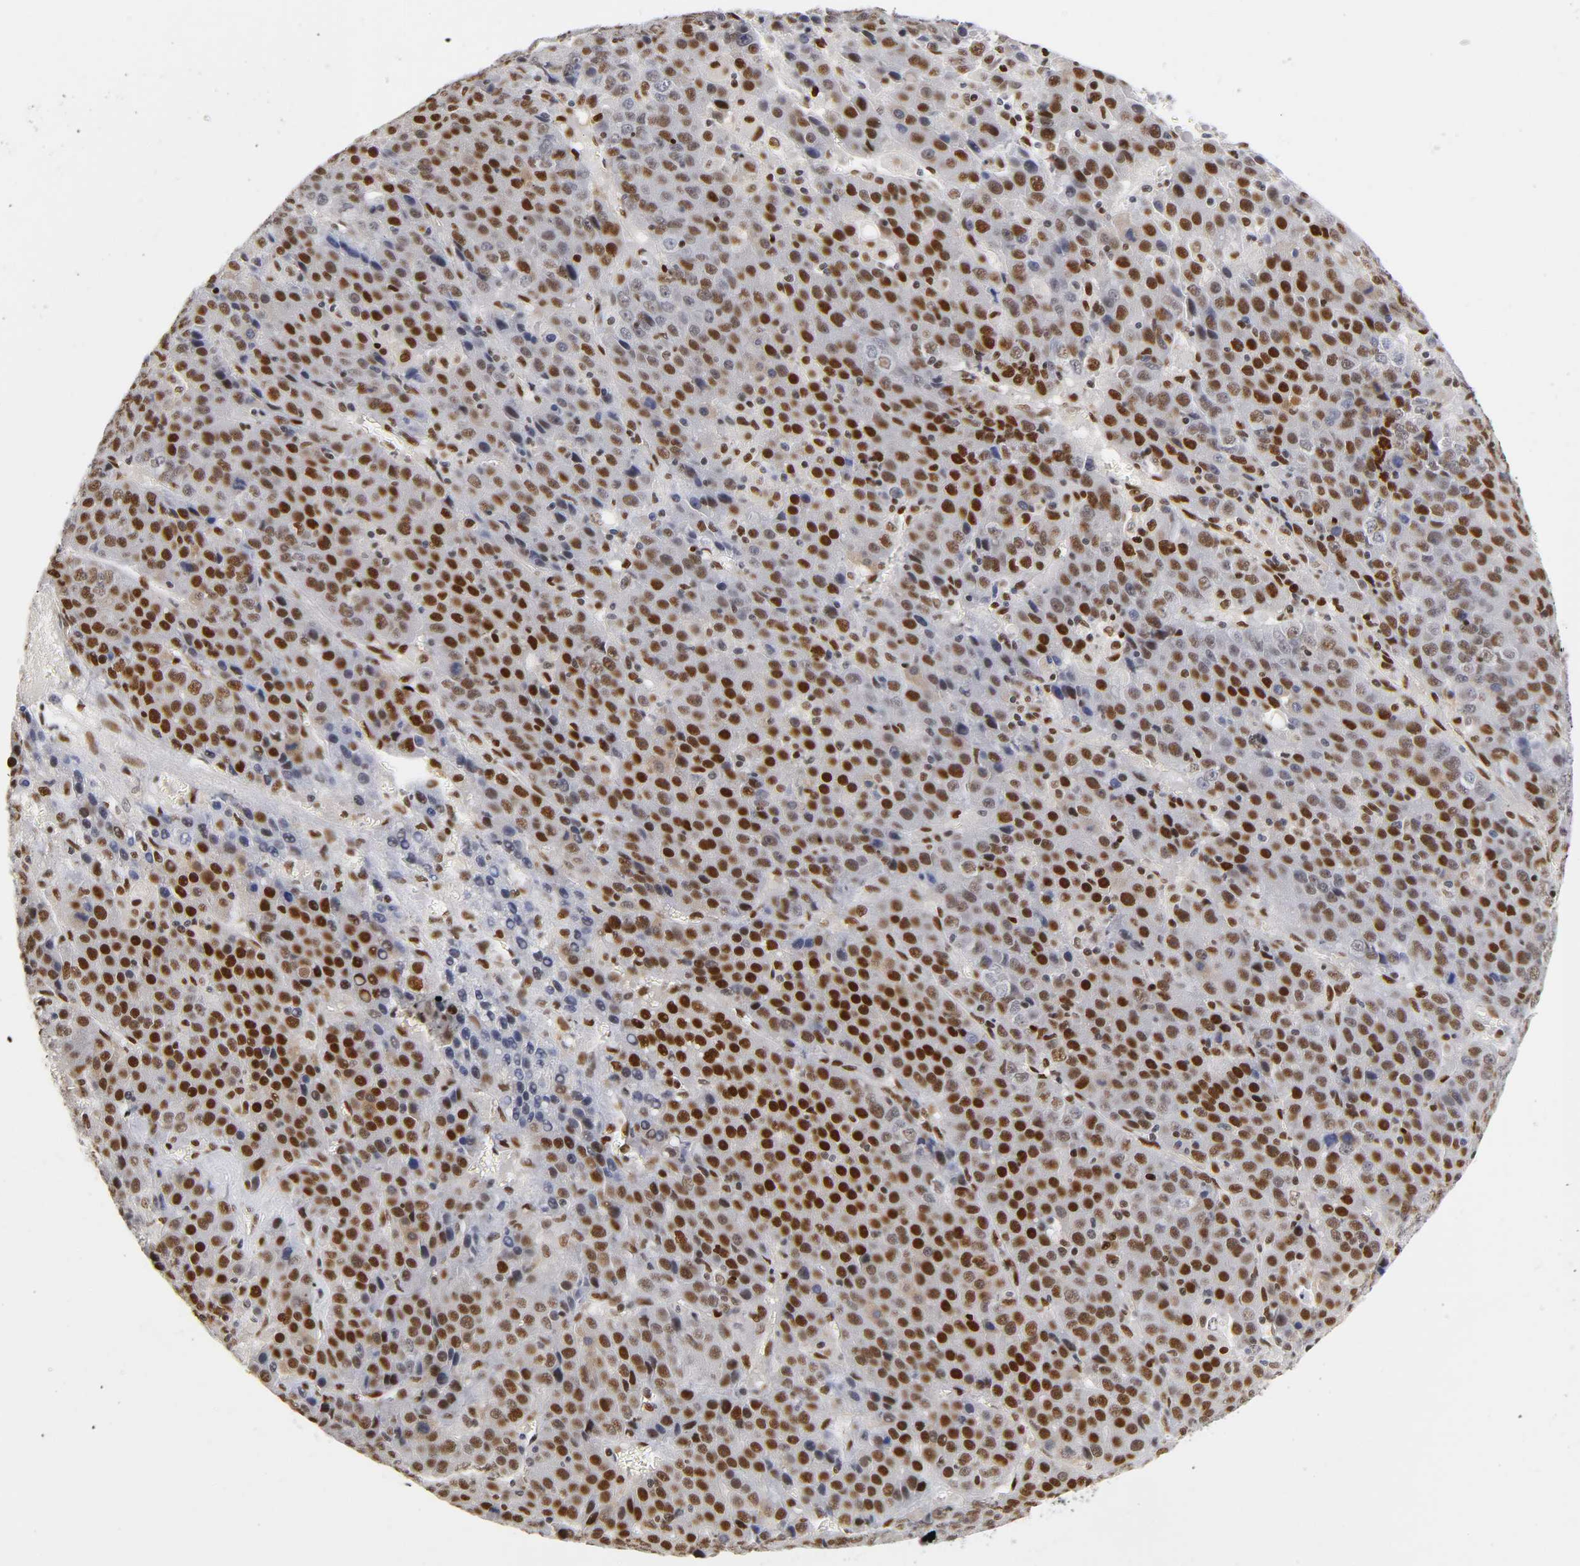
{"staining": {"intensity": "strong", "quantity": ">75%", "location": "nuclear"}, "tissue": "liver cancer", "cell_type": "Tumor cells", "image_type": "cancer", "snomed": [{"axis": "morphology", "description": "Carcinoma, Hepatocellular, NOS"}, {"axis": "topography", "description": "Liver"}], "caption": "Brown immunohistochemical staining in human liver hepatocellular carcinoma shows strong nuclear expression in approximately >75% of tumor cells. Immunohistochemistry (ihc) stains the protein of interest in brown and the nuclei are stained blue.", "gene": "NR3C1", "patient": {"sex": "female", "age": 53}}